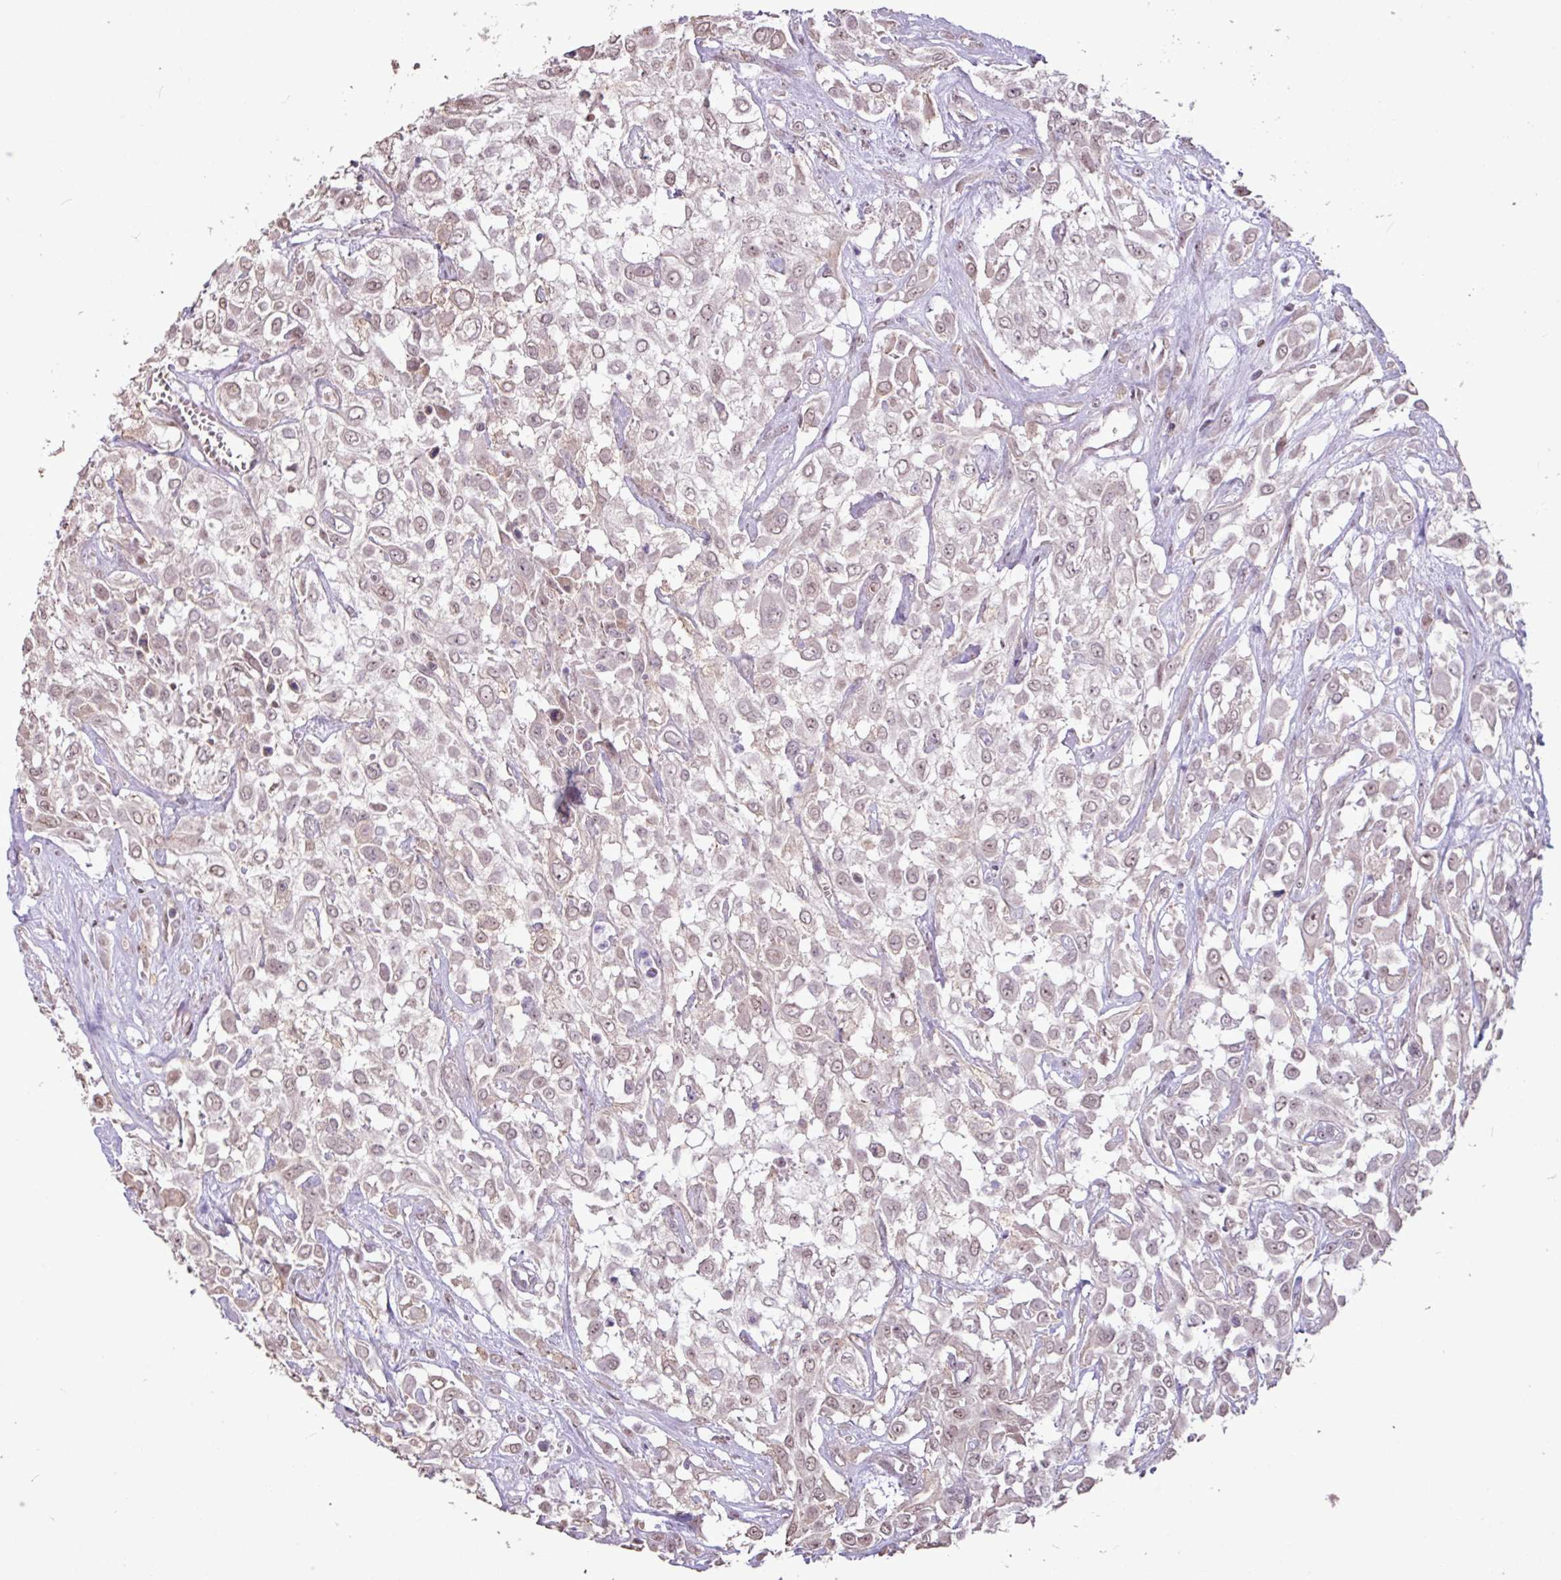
{"staining": {"intensity": "weak", "quantity": "25%-75%", "location": "nuclear"}, "tissue": "urothelial cancer", "cell_type": "Tumor cells", "image_type": "cancer", "snomed": [{"axis": "morphology", "description": "Urothelial carcinoma, High grade"}, {"axis": "topography", "description": "Urinary bladder"}], "caption": "Urothelial cancer stained with a protein marker displays weak staining in tumor cells.", "gene": "L3MBTL3", "patient": {"sex": "male", "age": 57}}